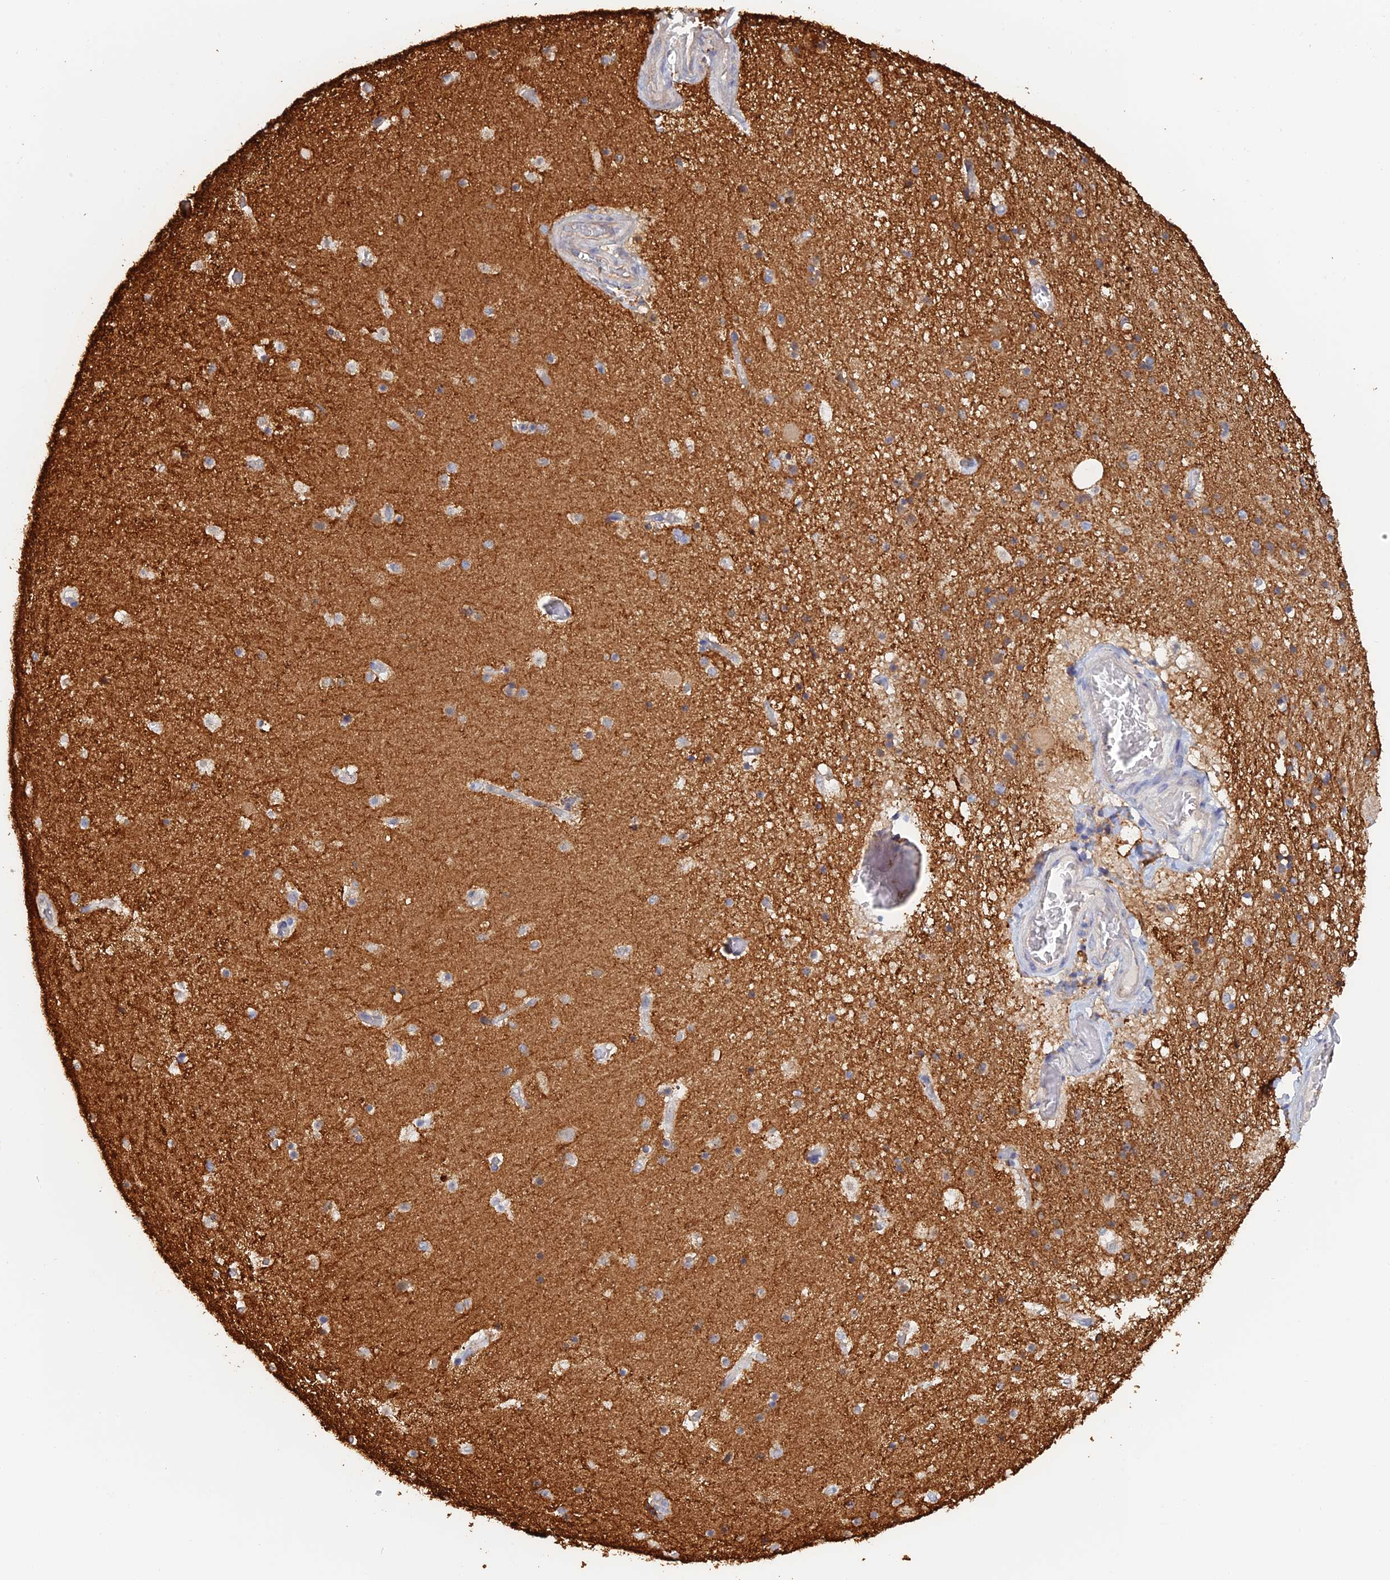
{"staining": {"intensity": "moderate", "quantity": "<25%", "location": "cytoplasmic/membranous"}, "tissue": "hippocampus", "cell_type": "Glial cells", "image_type": "normal", "snomed": [{"axis": "morphology", "description": "Normal tissue, NOS"}, {"axis": "topography", "description": "Hippocampus"}], "caption": "IHC (DAB (3,3'-diaminobenzidine)) staining of normal human hippocampus displays moderate cytoplasmic/membranous protein staining in about <25% of glial cells. (brown staining indicates protein expression, while blue staining denotes nuclei).", "gene": "WBP11", "patient": {"sex": "female", "age": 52}}